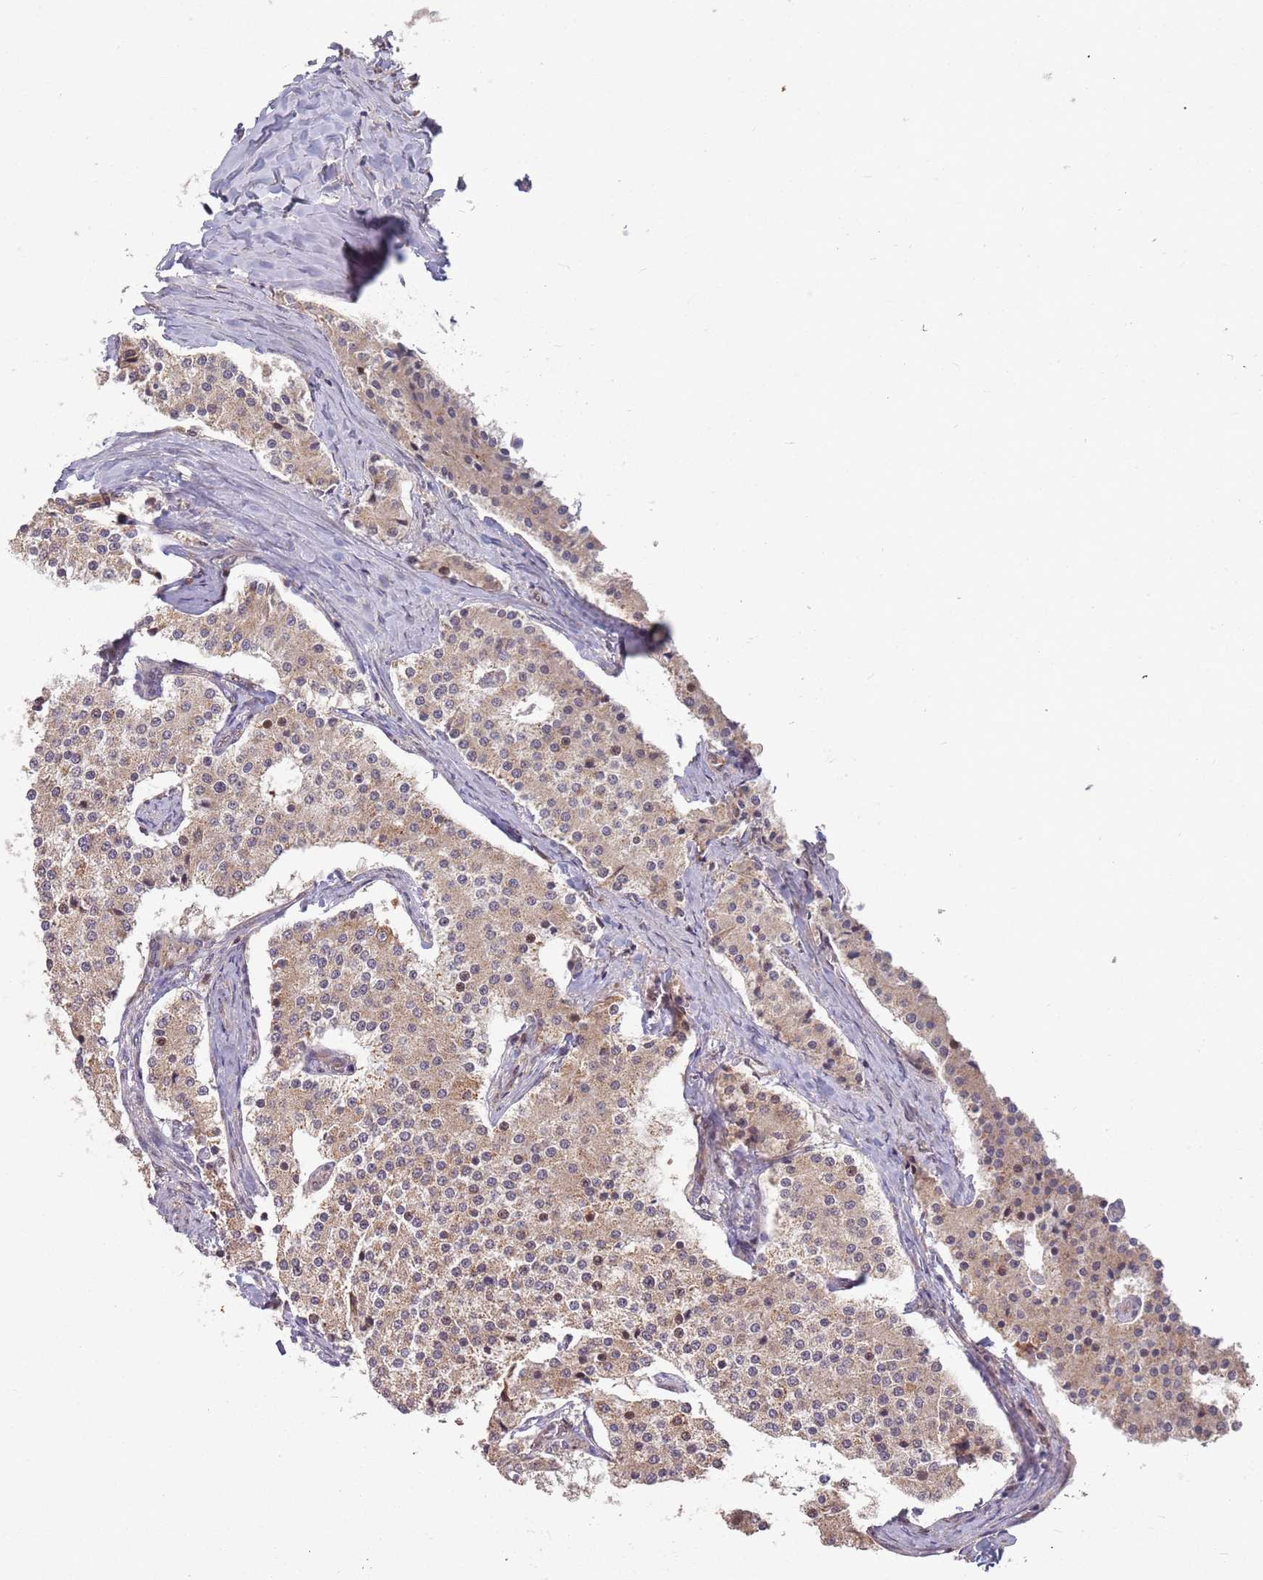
{"staining": {"intensity": "weak", "quantity": ">75%", "location": "cytoplasmic/membranous"}, "tissue": "carcinoid", "cell_type": "Tumor cells", "image_type": "cancer", "snomed": [{"axis": "morphology", "description": "Carcinoid, malignant, NOS"}, {"axis": "topography", "description": "Colon"}], "caption": "Immunohistochemistry histopathology image of neoplastic tissue: carcinoid (malignant) stained using IHC displays low levels of weak protein expression localized specifically in the cytoplasmic/membranous of tumor cells, appearing as a cytoplasmic/membranous brown color.", "gene": "MPEG1", "patient": {"sex": "female", "age": 52}}